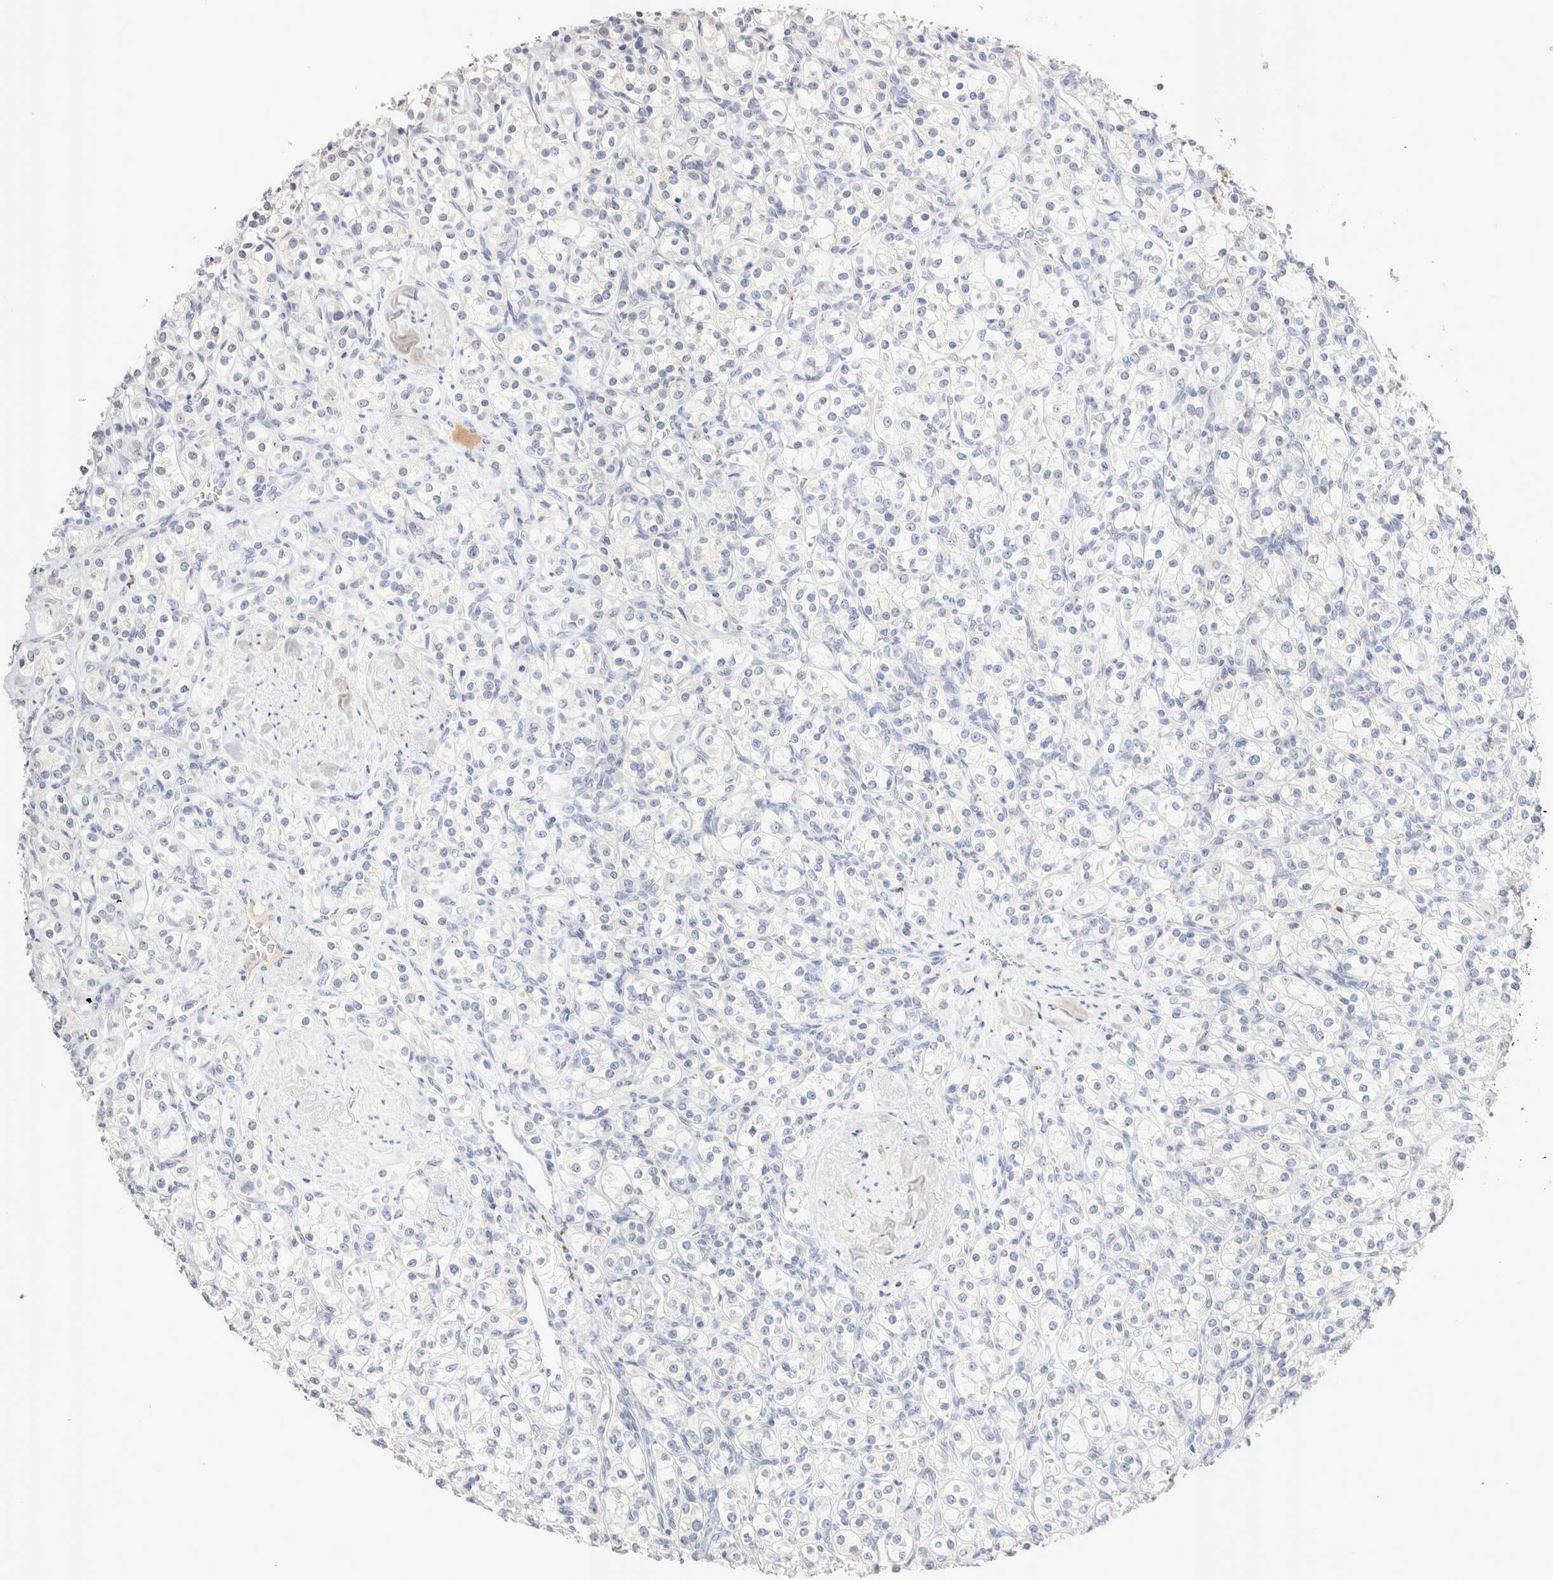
{"staining": {"intensity": "negative", "quantity": "none", "location": "none"}, "tissue": "renal cancer", "cell_type": "Tumor cells", "image_type": "cancer", "snomed": [{"axis": "morphology", "description": "Adenocarcinoma, NOS"}, {"axis": "topography", "description": "Kidney"}], "caption": "The IHC image has no significant staining in tumor cells of renal cancer (adenocarcinoma) tissue.", "gene": "EPCAM", "patient": {"sex": "male", "age": 77}}